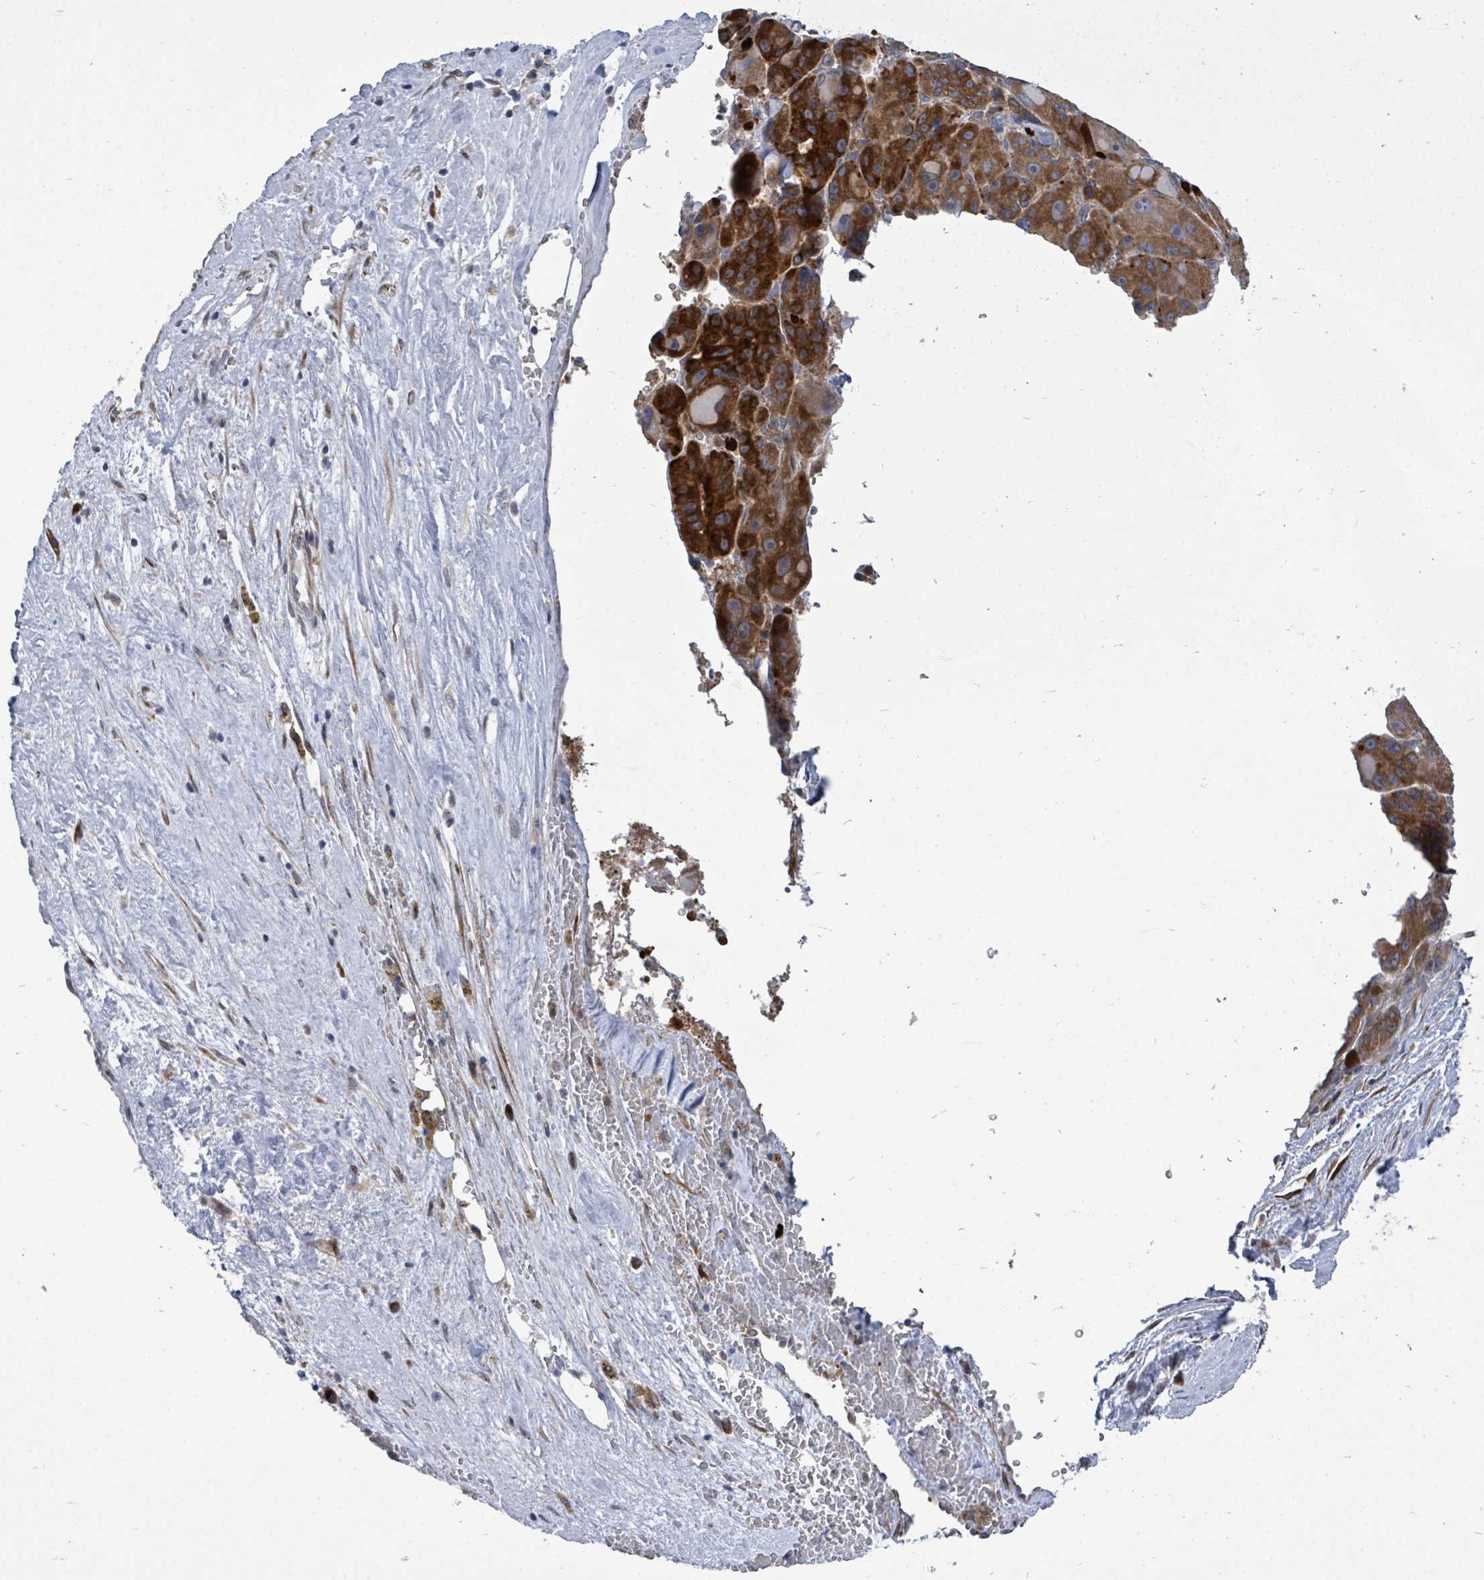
{"staining": {"intensity": "strong", "quantity": ">75%", "location": "cytoplasmic/membranous"}, "tissue": "liver cancer", "cell_type": "Tumor cells", "image_type": "cancer", "snomed": [{"axis": "morphology", "description": "Carcinoma, Hepatocellular, NOS"}, {"axis": "topography", "description": "Liver"}], "caption": "Protein analysis of liver cancer tissue reveals strong cytoplasmic/membranous expression in about >75% of tumor cells.", "gene": "SAR1A", "patient": {"sex": "male", "age": 76}}